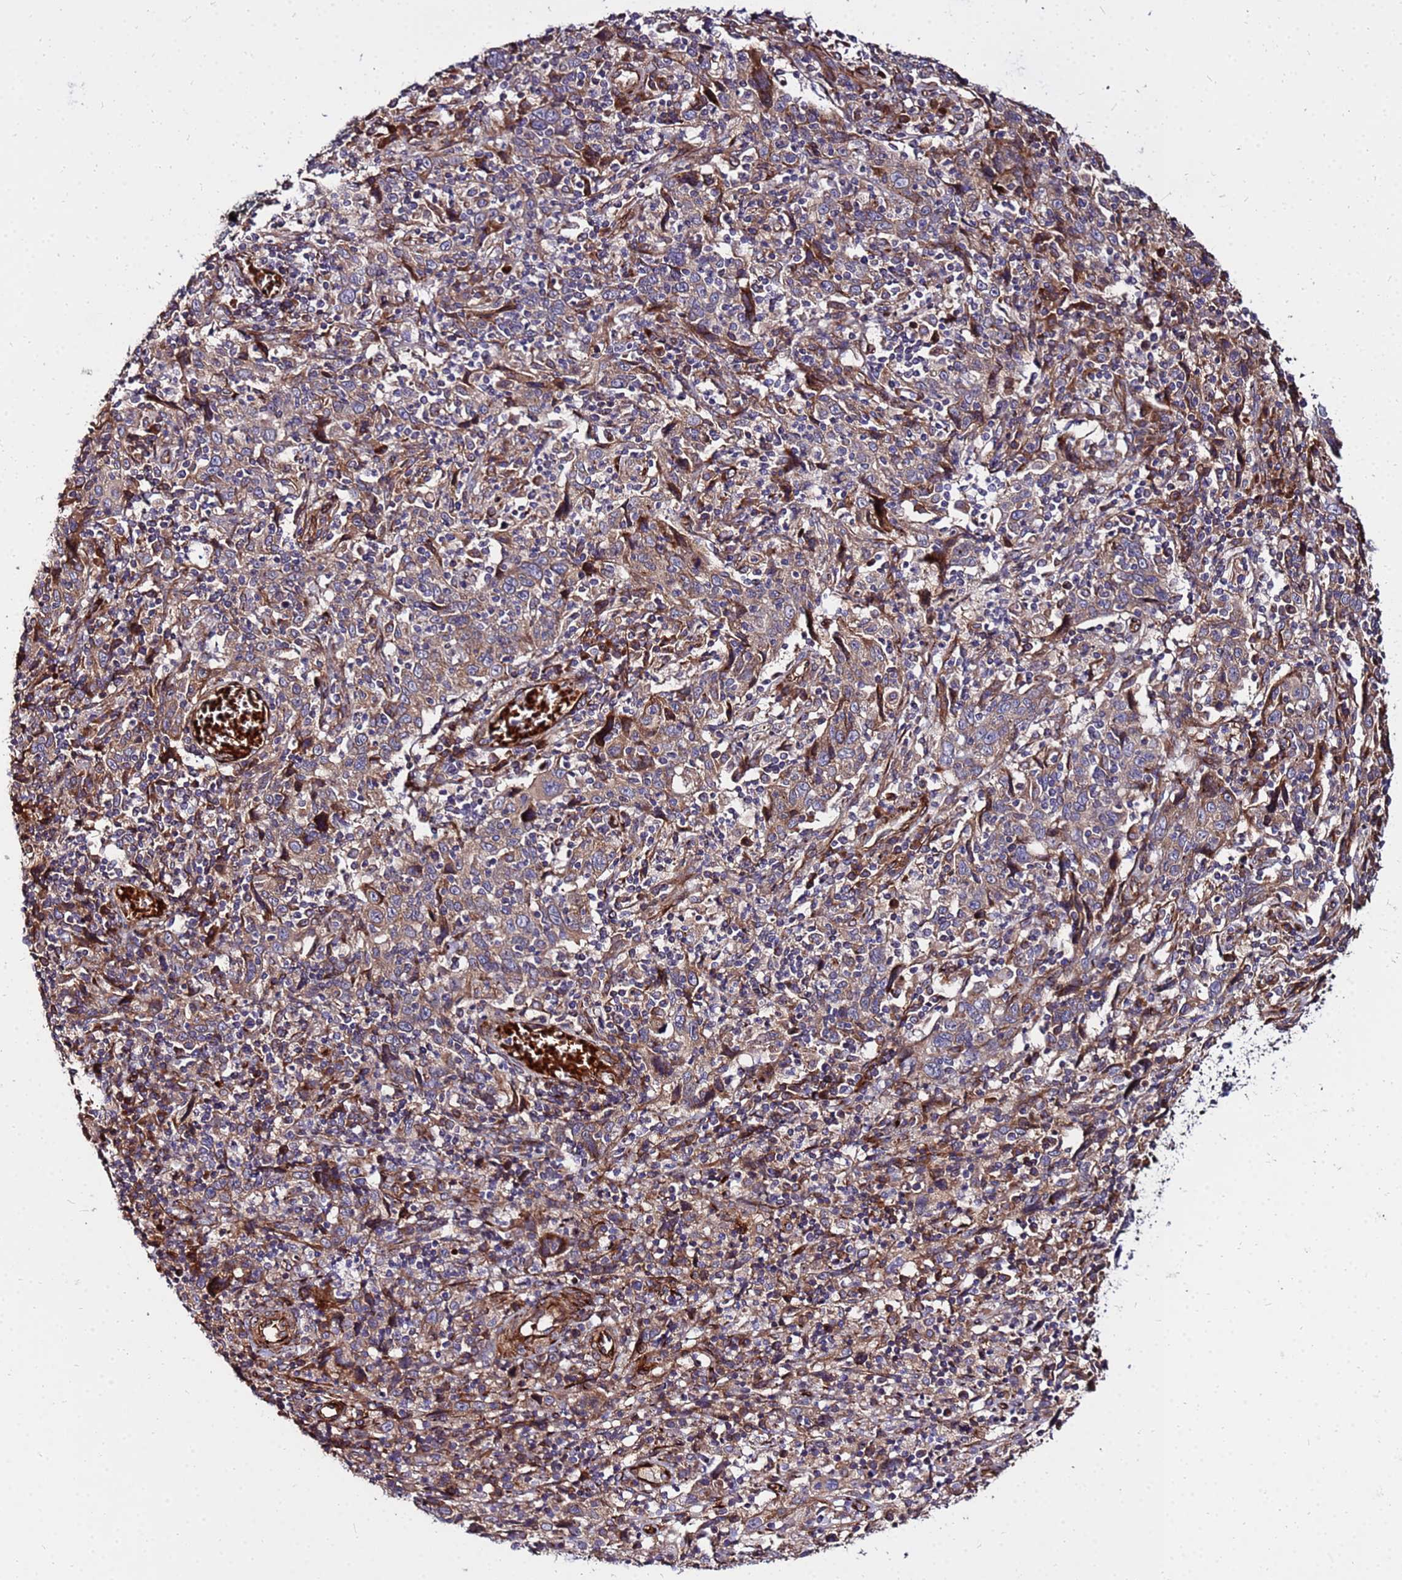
{"staining": {"intensity": "moderate", "quantity": ">75%", "location": "cytoplasmic/membranous"}, "tissue": "cervical cancer", "cell_type": "Tumor cells", "image_type": "cancer", "snomed": [{"axis": "morphology", "description": "Squamous cell carcinoma, NOS"}, {"axis": "topography", "description": "Cervix"}], "caption": "Human cervical cancer stained with a protein marker reveals moderate staining in tumor cells.", "gene": "WWC2", "patient": {"sex": "female", "age": 46}}